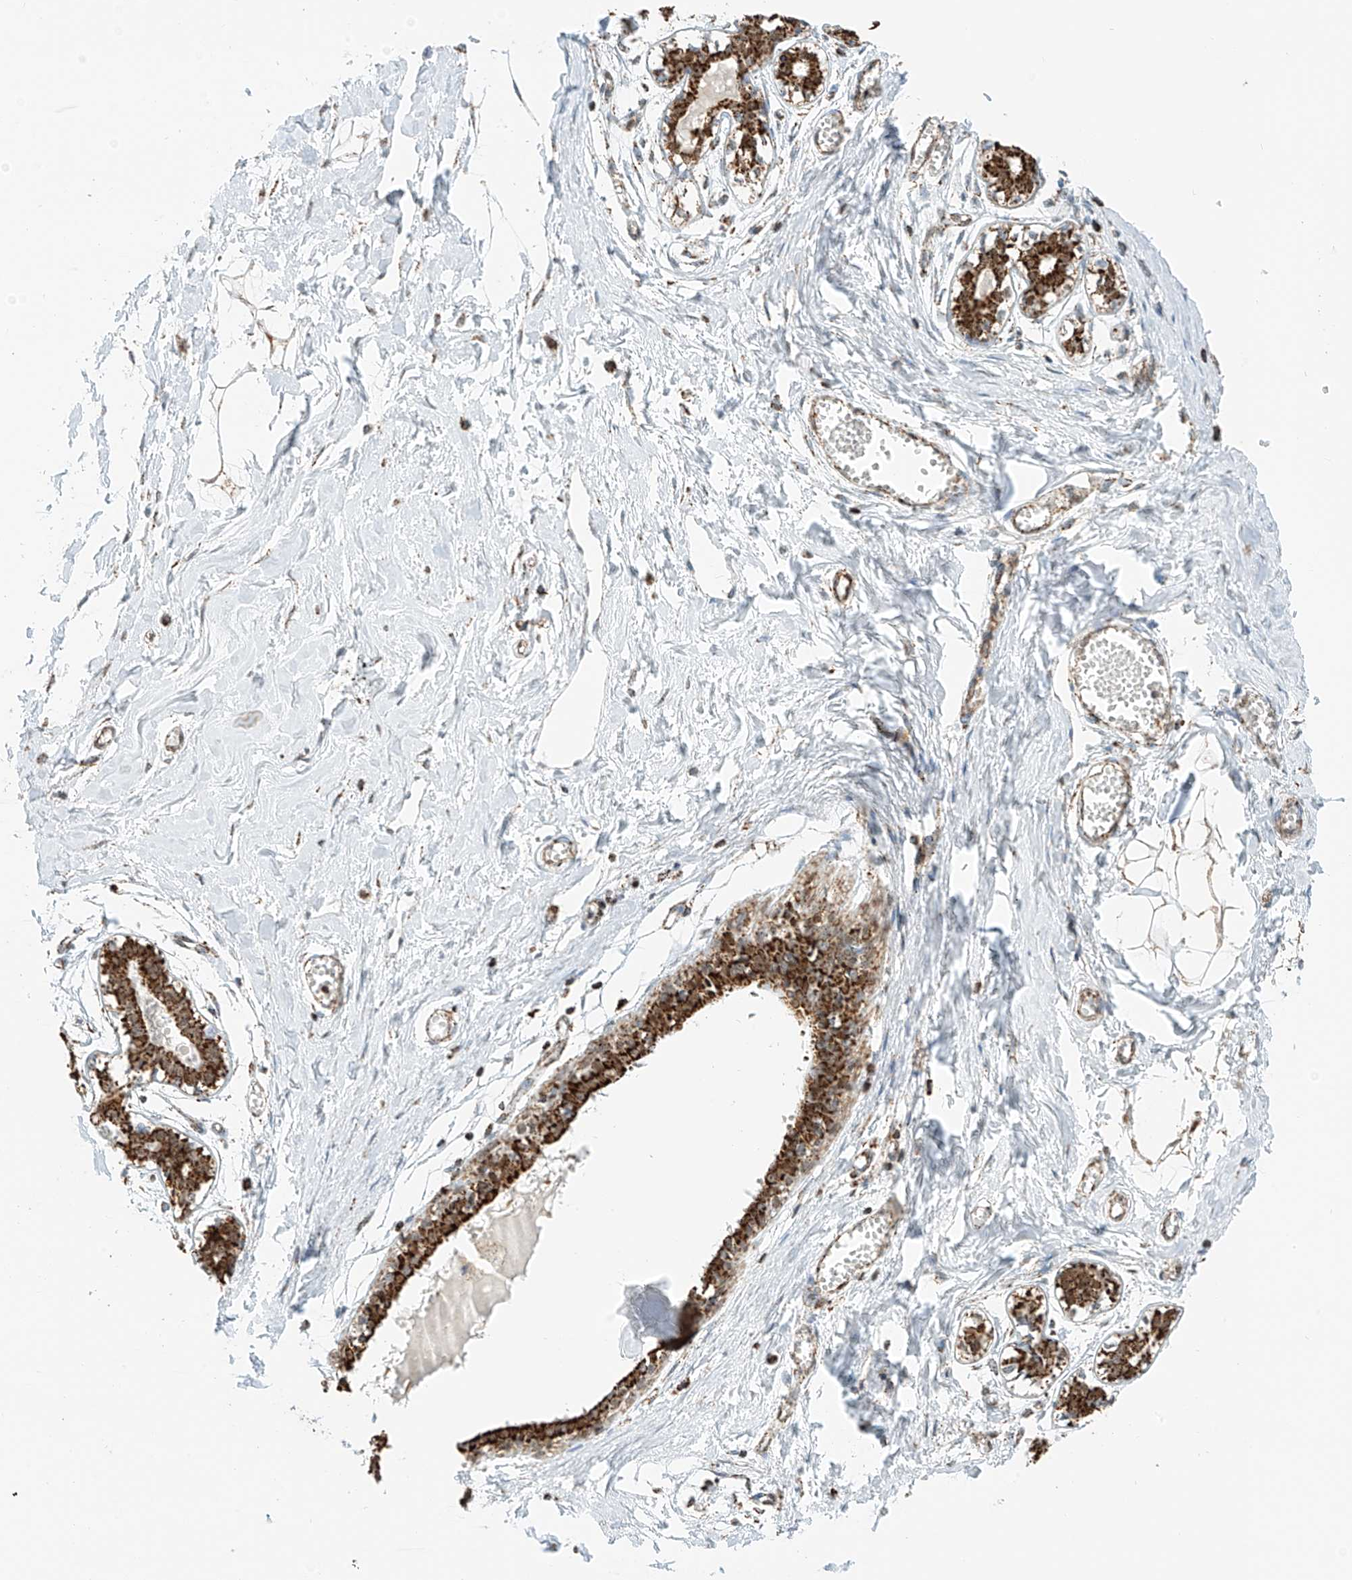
{"staining": {"intensity": "negative", "quantity": "none", "location": "none"}, "tissue": "breast", "cell_type": "Adipocytes", "image_type": "normal", "snomed": [{"axis": "morphology", "description": "Normal tissue, NOS"}, {"axis": "topography", "description": "Breast"}], "caption": "Protein analysis of benign breast exhibits no significant staining in adipocytes.", "gene": "PPA2", "patient": {"sex": "female", "age": 27}}